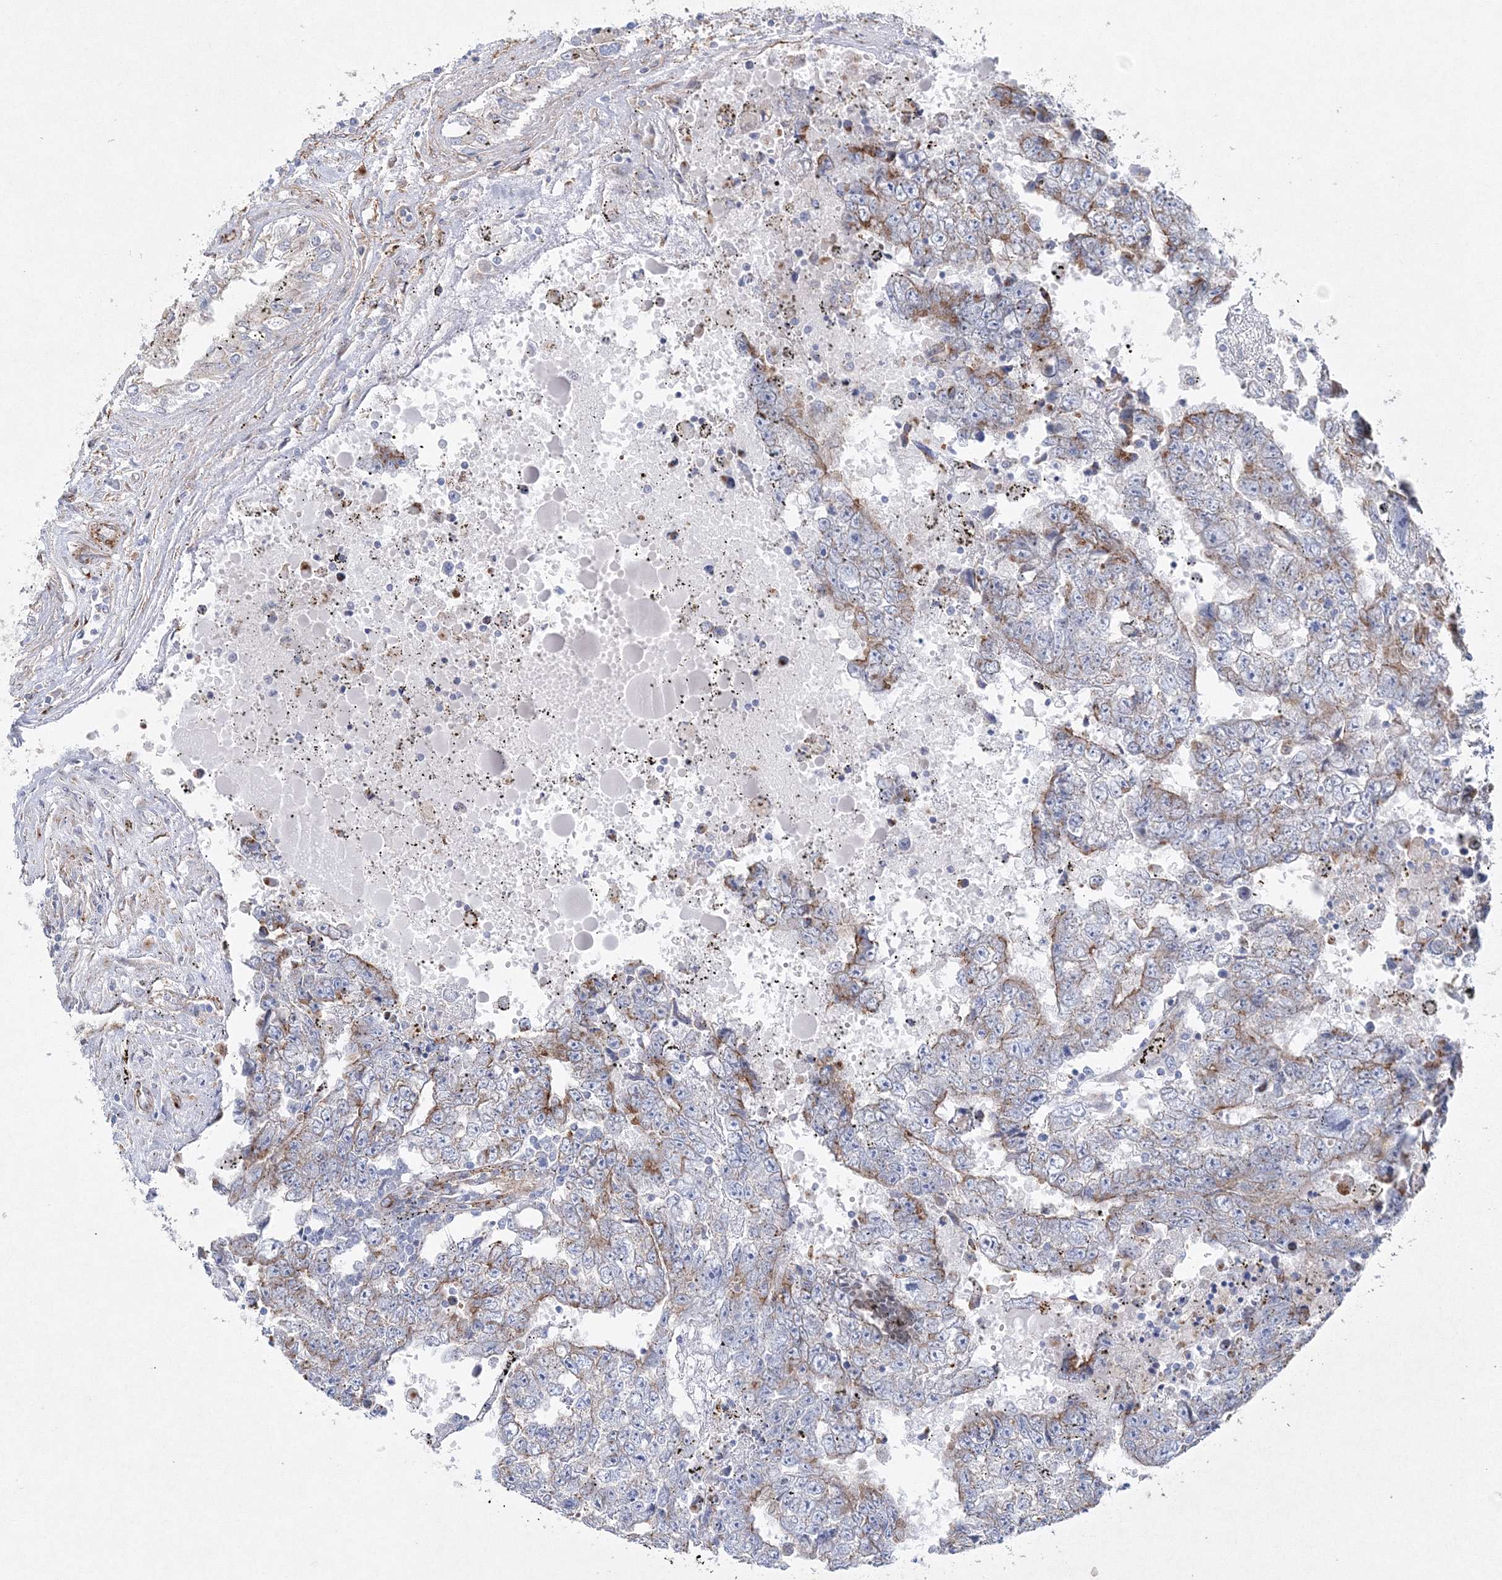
{"staining": {"intensity": "moderate", "quantity": "<25%", "location": "cytoplasmic/membranous"}, "tissue": "testis cancer", "cell_type": "Tumor cells", "image_type": "cancer", "snomed": [{"axis": "morphology", "description": "Carcinoma, Embryonal, NOS"}, {"axis": "topography", "description": "Testis"}], "caption": "This photomicrograph shows immunohistochemistry staining of testis cancer (embryonal carcinoma), with low moderate cytoplasmic/membranous positivity in approximately <25% of tumor cells.", "gene": "NAA40", "patient": {"sex": "male", "age": 25}}